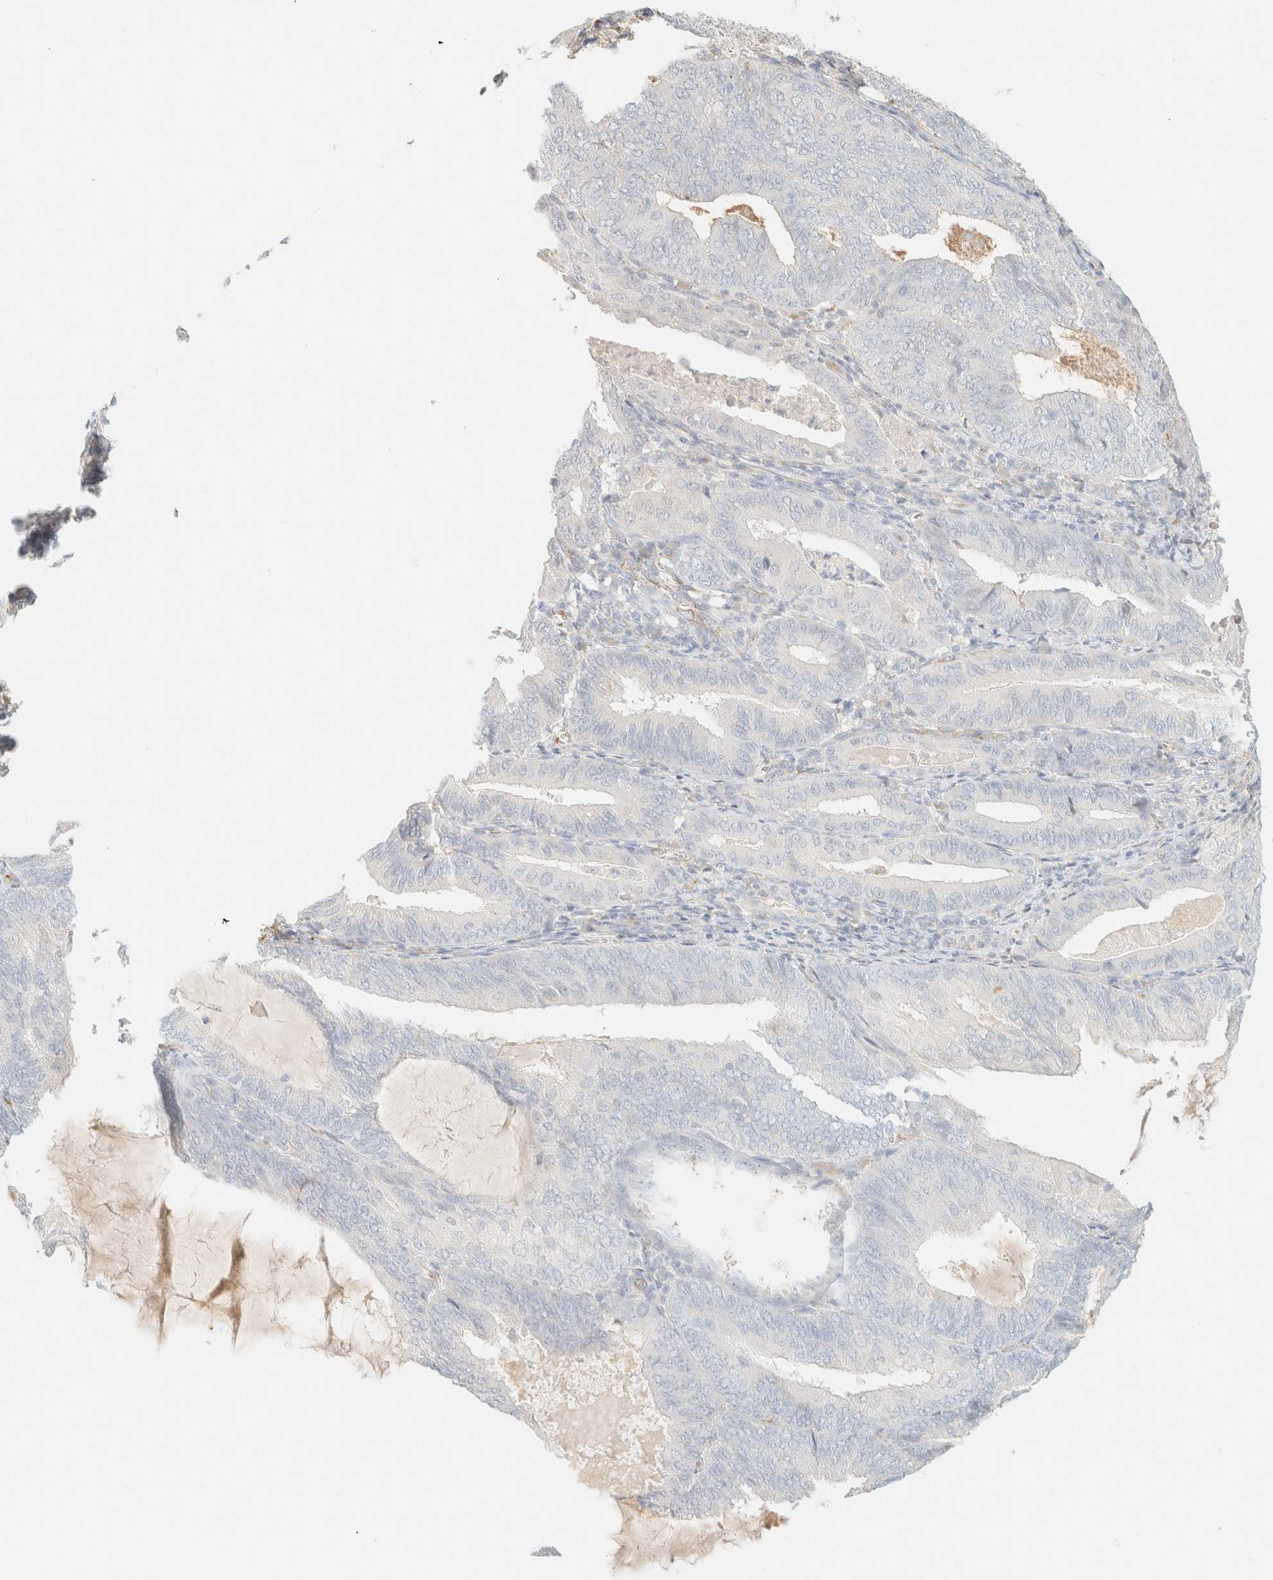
{"staining": {"intensity": "negative", "quantity": "none", "location": "none"}, "tissue": "endometrial cancer", "cell_type": "Tumor cells", "image_type": "cancer", "snomed": [{"axis": "morphology", "description": "Adenocarcinoma, NOS"}, {"axis": "topography", "description": "Endometrium"}], "caption": "Immunohistochemistry (IHC) of human endometrial cancer exhibits no positivity in tumor cells. (DAB immunohistochemistry (IHC) visualized using brightfield microscopy, high magnification).", "gene": "SPARCL1", "patient": {"sex": "female", "age": 81}}